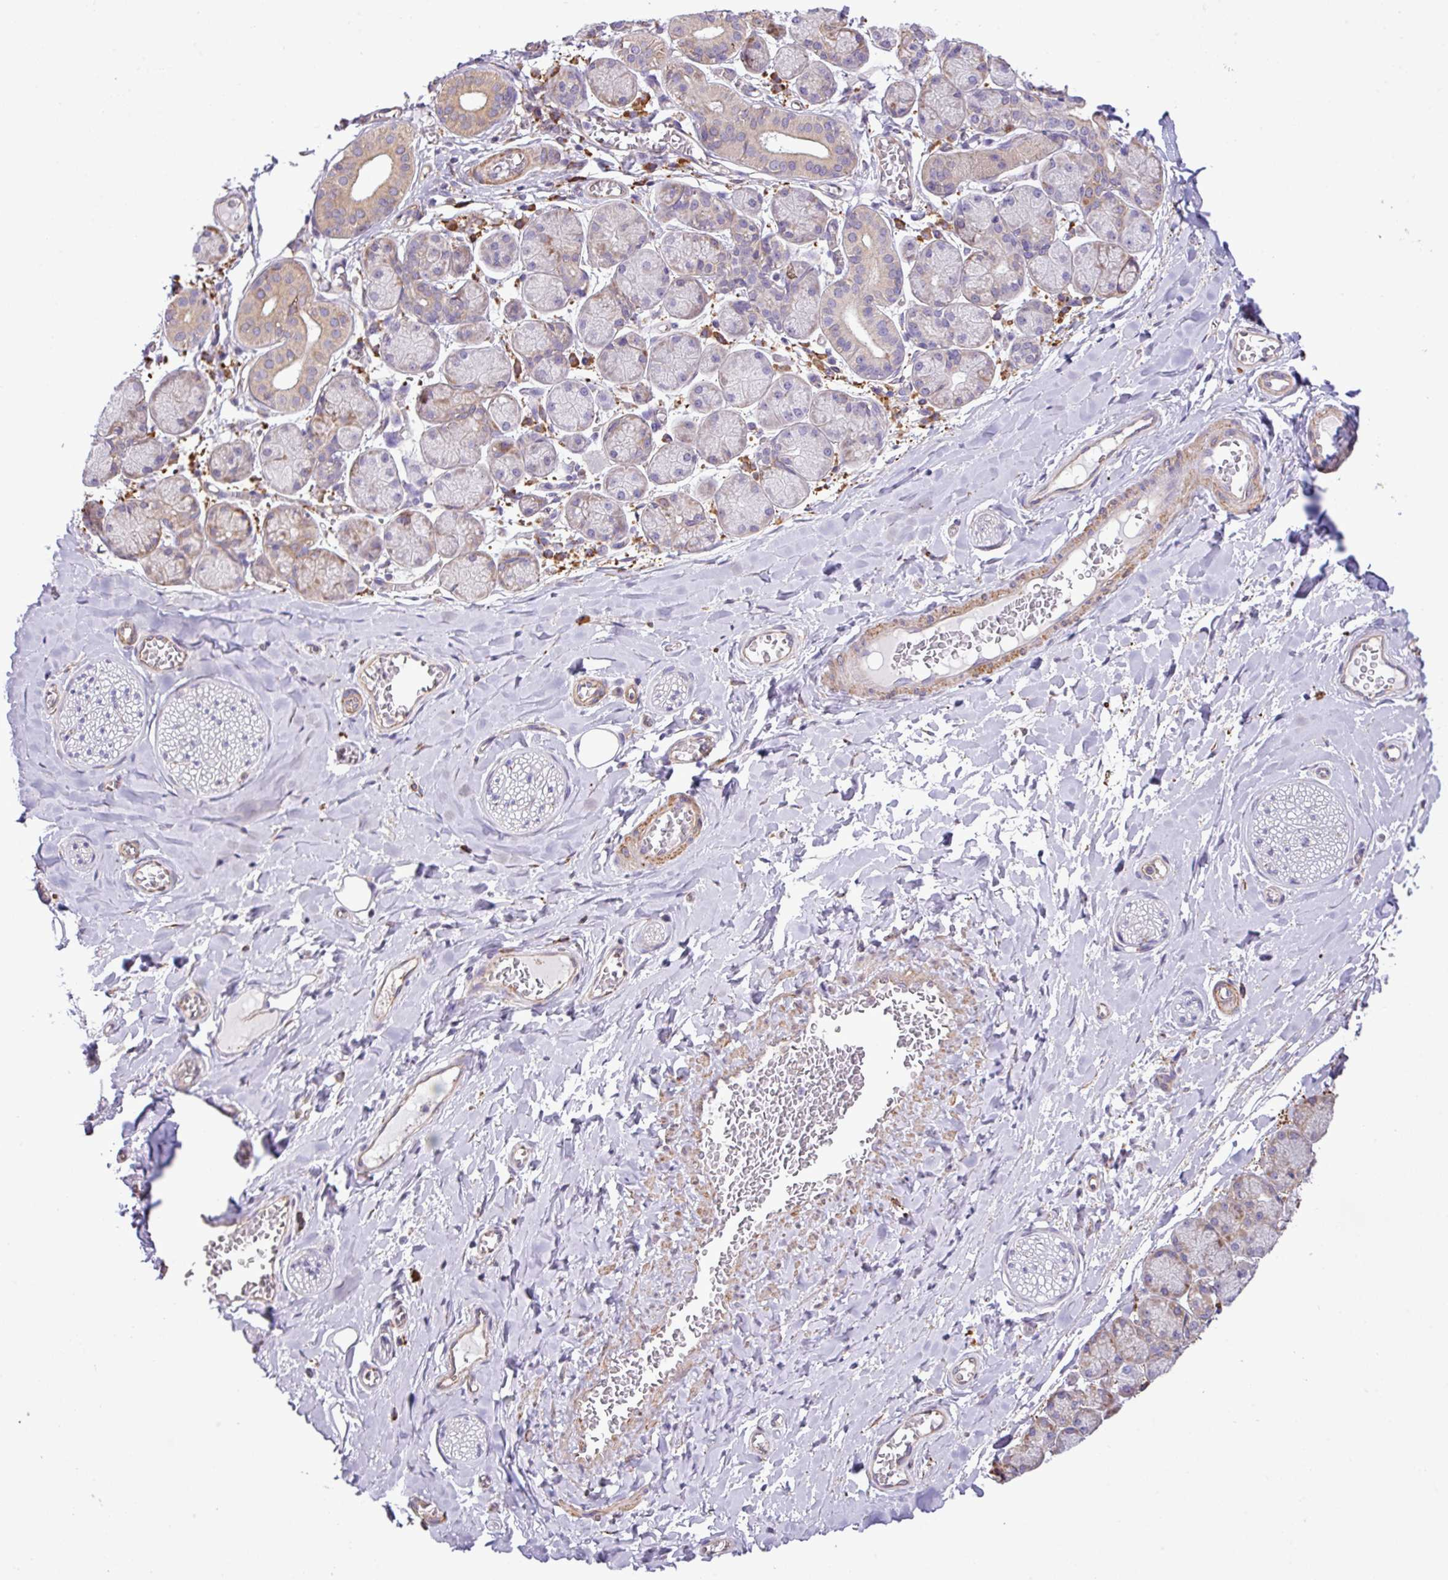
{"staining": {"intensity": "negative", "quantity": "none", "location": "none"}, "tissue": "adipose tissue", "cell_type": "Adipocytes", "image_type": "normal", "snomed": [{"axis": "morphology", "description": "Normal tissue, NOS"}, {"axis": "topography", "description": "Salivary gland"}, {"axis": "topography", "description": "Peripheral nerve tissue"}], "caption": "Adipocytes are negative for protein expression in unremarkable human adipose tissue. The staining was performed using DAB to visualize the protein expression in brown, while the nuclei were stained in blue with hematoxylin (Magnification: 20x).", "gene": "ZSCAN5A", "patient": {"sex": "female", "age": 24}}